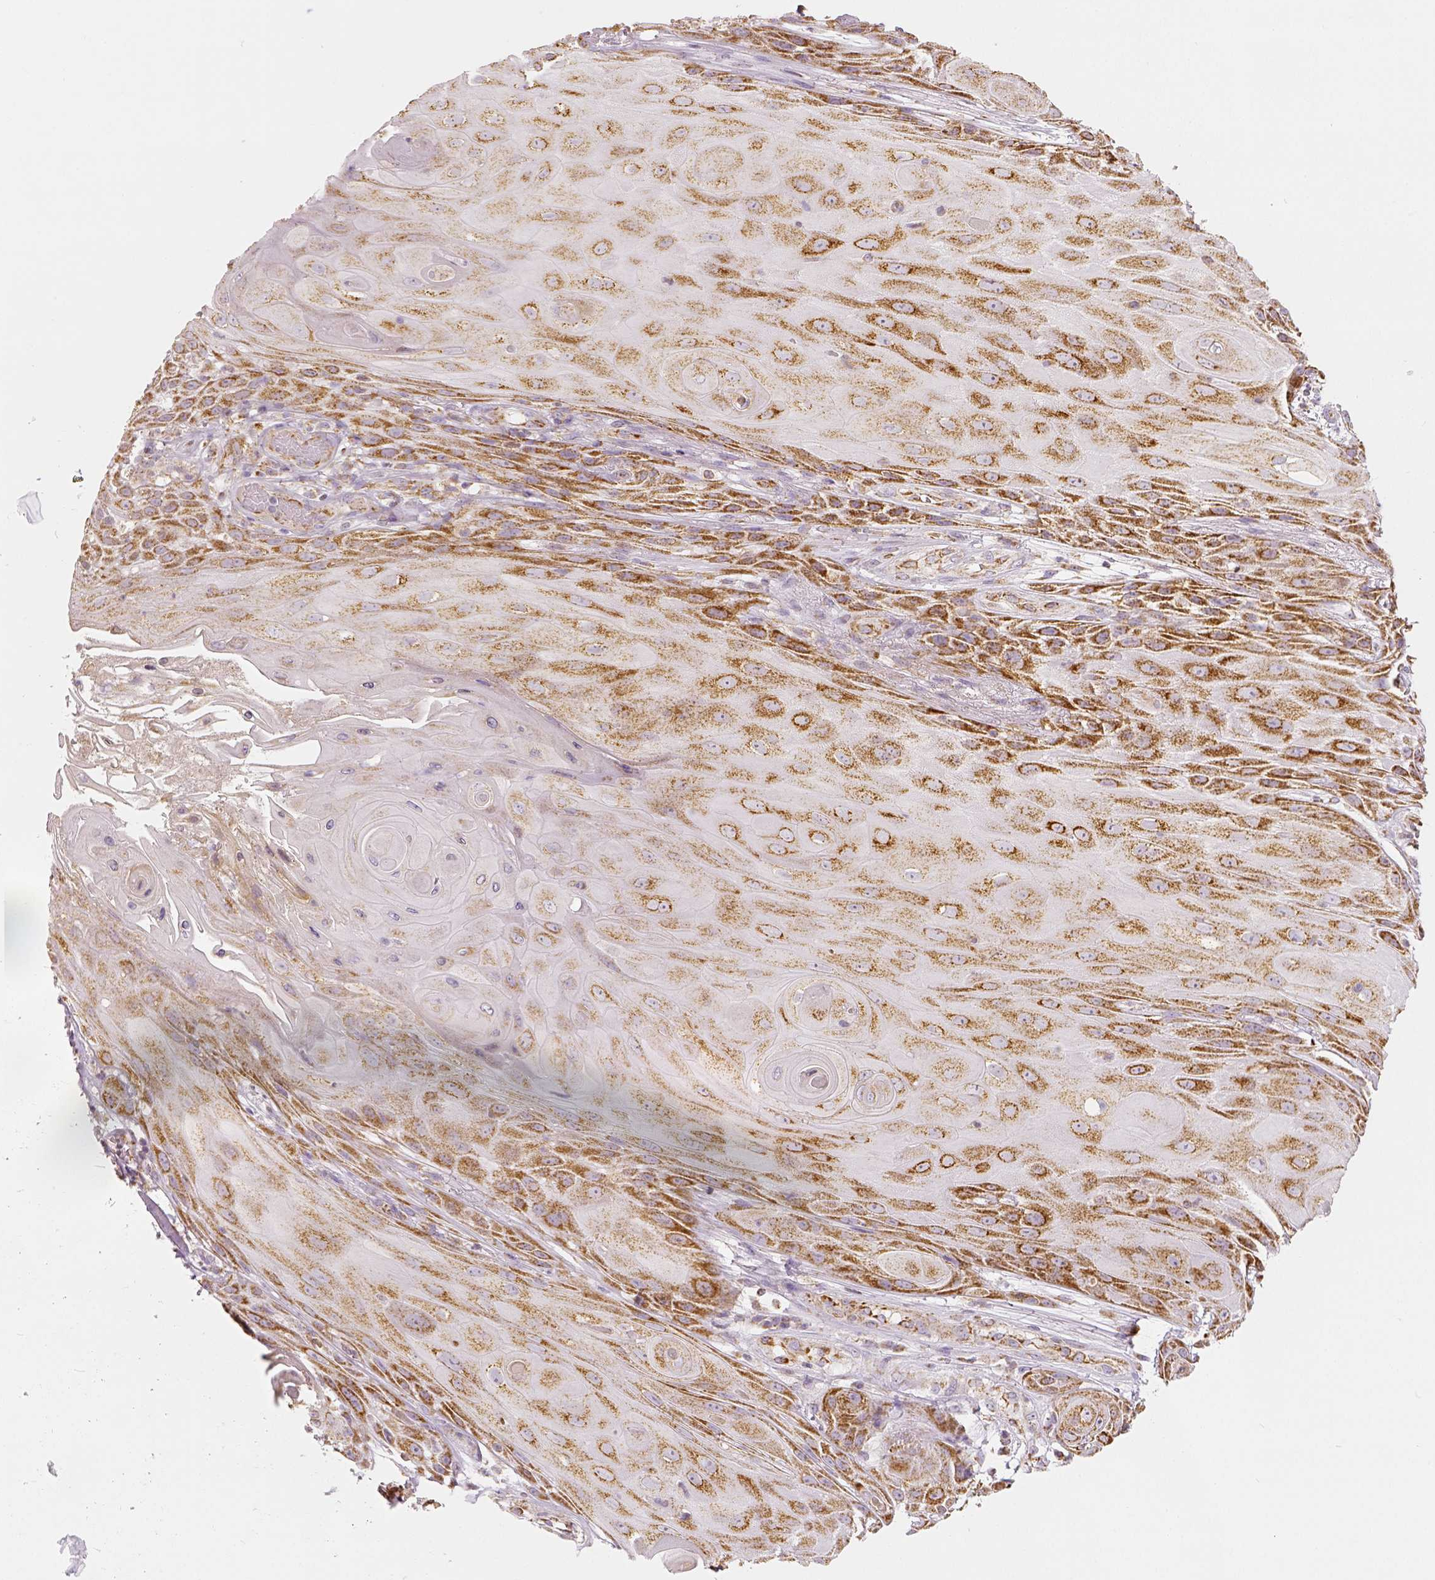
{"staining": {"intensity": "moderate", "quantity": ">75%", "location": "cytoplasmic/membranous"}, "tissue": "skin cancer", "cell_type": "Tumor cells", "image_type": "cancer", "snomed": [{"axis": "morphology", "description": "Squamous cell carcinoma, NOS"}, {"axis": "topography", "description": "Skin"}], "caption": "A photomicrograph of human skin cancer (squamous cell carcinoma) stained for a protein reveals moderate cytoplasmic/membranous brown staining in tumor cells.", "gene": "PGAM5", "patient": {"sex": "male", "age": 62}}